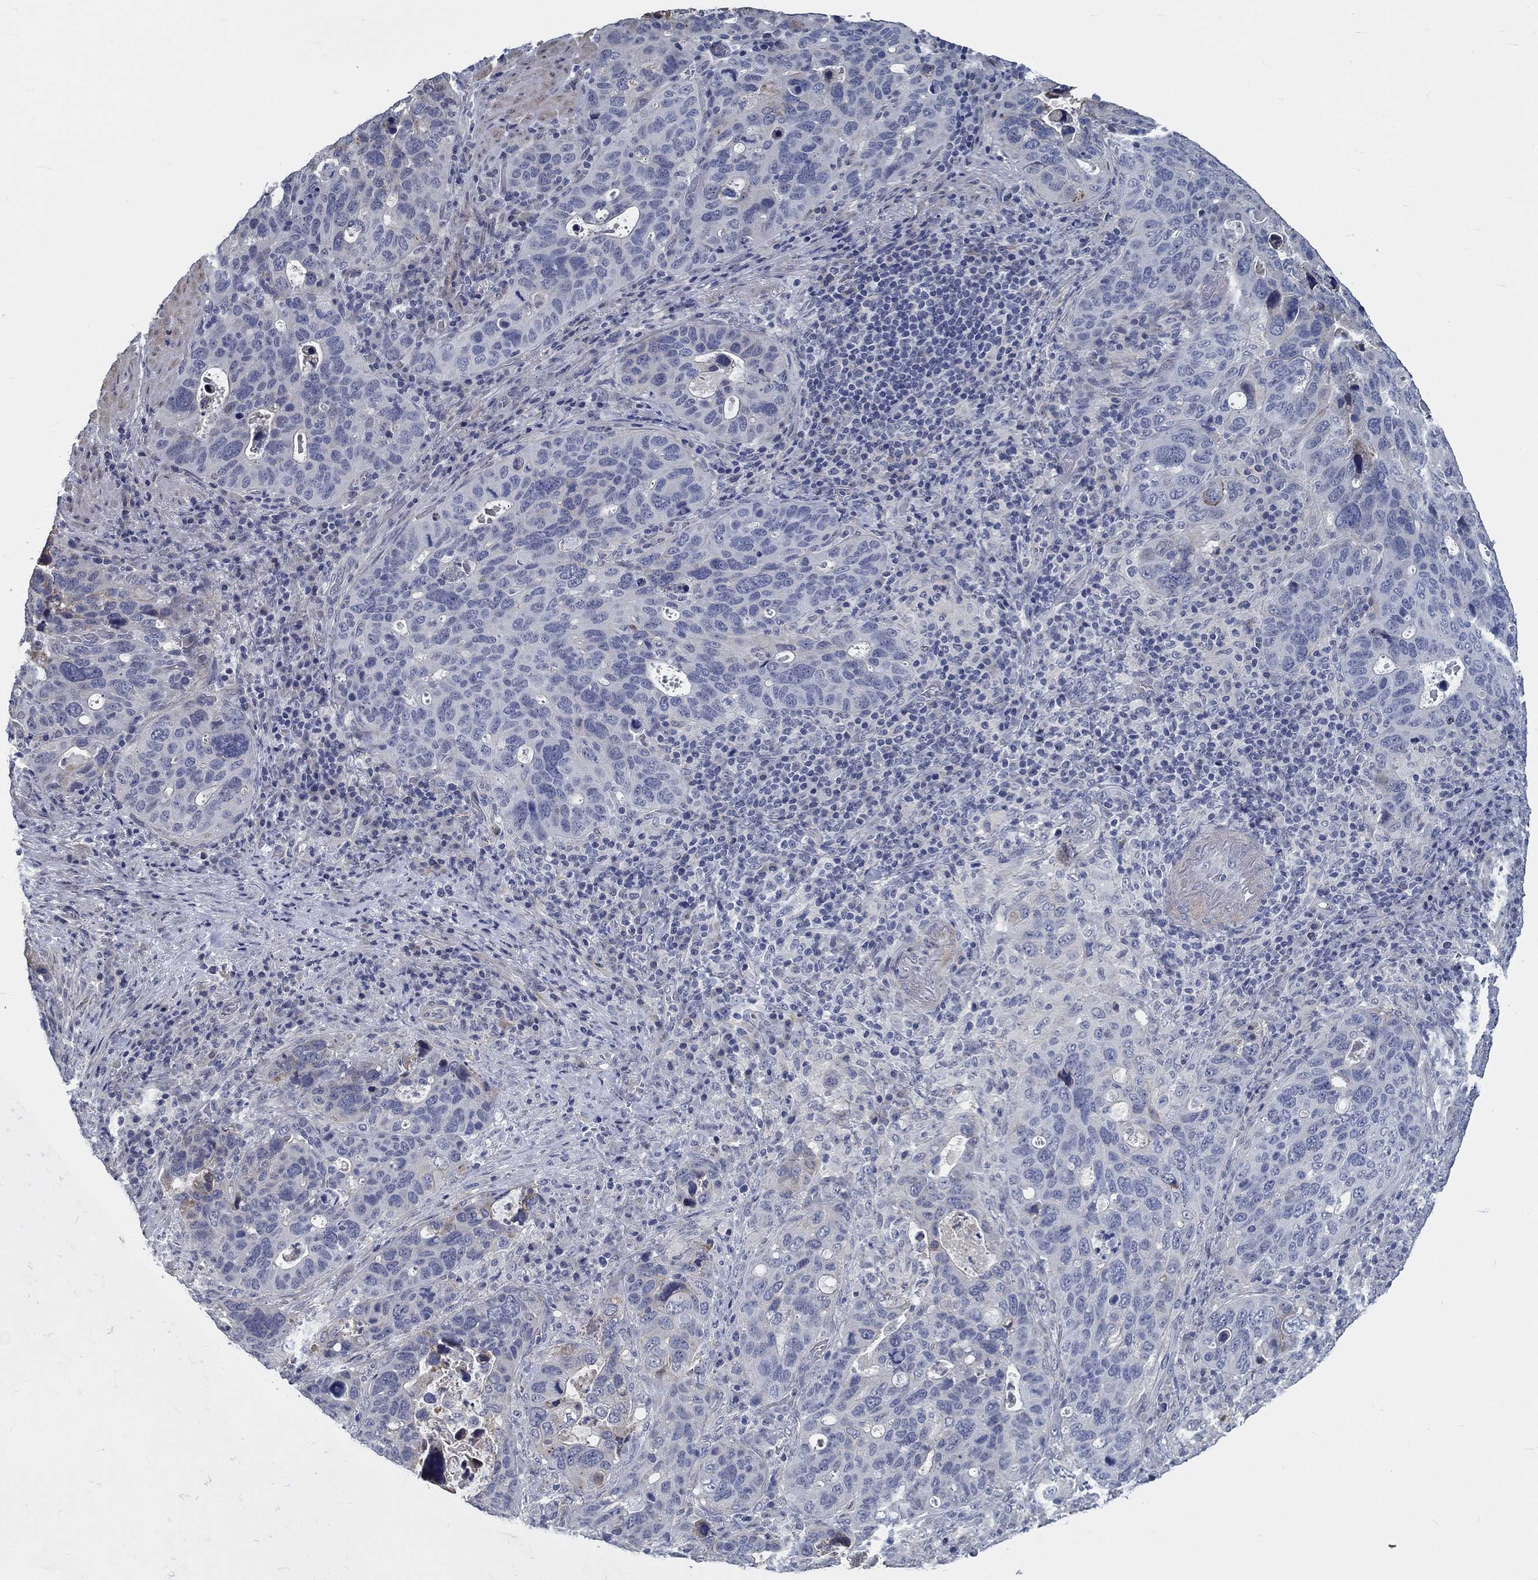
{"staining": {"intensity": "weak", "quantity": "<25%", "location": "cytoplasmic/membranous"}, "tissue": "stomach cancer", "cell_type": "Tumor cells", "image_type": "cancer", "snomed": [{"axis": "morphology", "description": "Adenocarcinoma, NOS"}, {"axis": "topography", "description": "Stomach"}], "caption": "Immunohistochemistry image of human adenocarcinoma (stomach) stained for a protein (brown), which exhibits no expression in tumor cells.", "gene": "MYBPC1", "patient": {"sex": "male", "age": 54}}